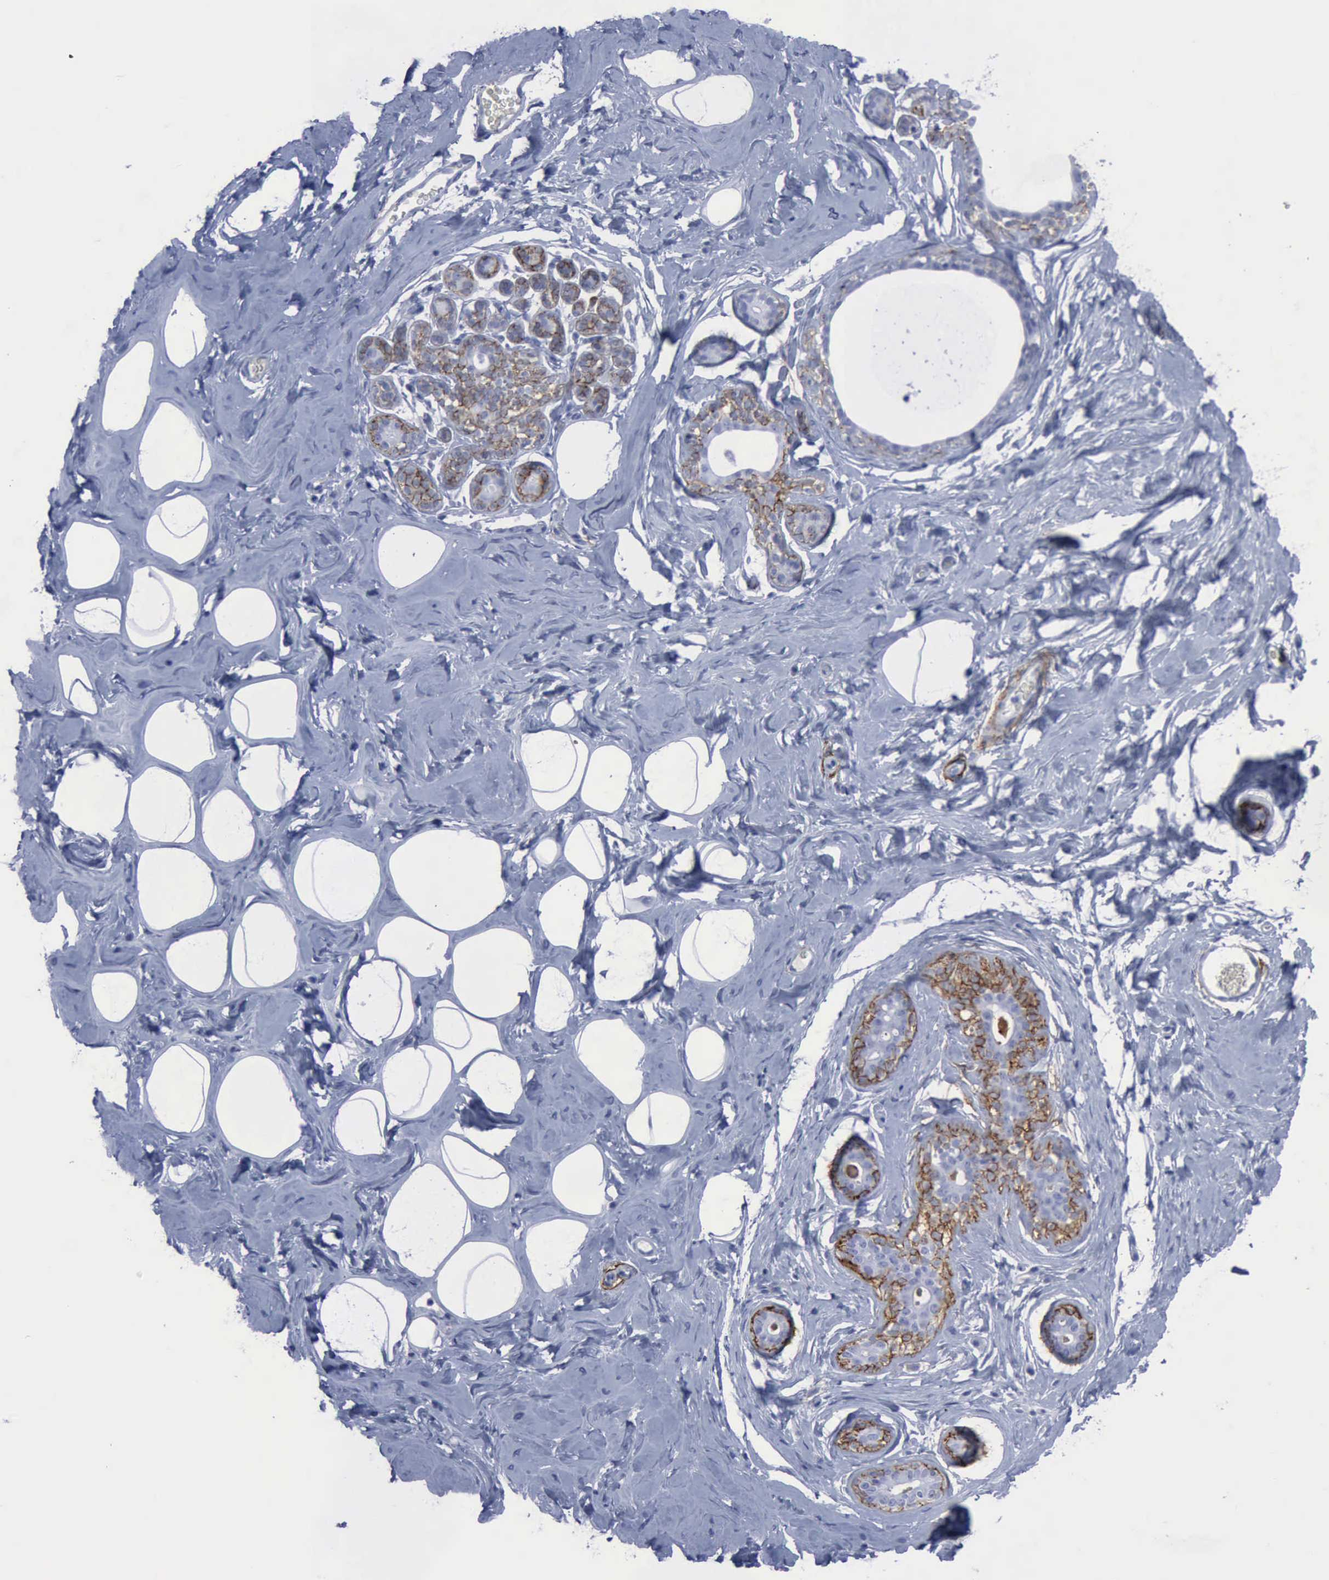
{"staining": {"intensity": "negative", "quantity": "none", "location": "none"}, "tissue": "breast", "cell_type": "Adipocytes", "image_type": "normal", "snomed": [{"axis": "morphology", "description": "Normal tissue, NOS"}, {"axis": "morphology", "description": "Fibrosis, NOS"}, {"axis": "topography", "description": "Breast"}], "caption": "Adipocytes show no significant positivity in unremarkable breast. Nuclei are stained in blue.", "gene": "NGFR", "patient": {"sex": "female", "age": 39}}